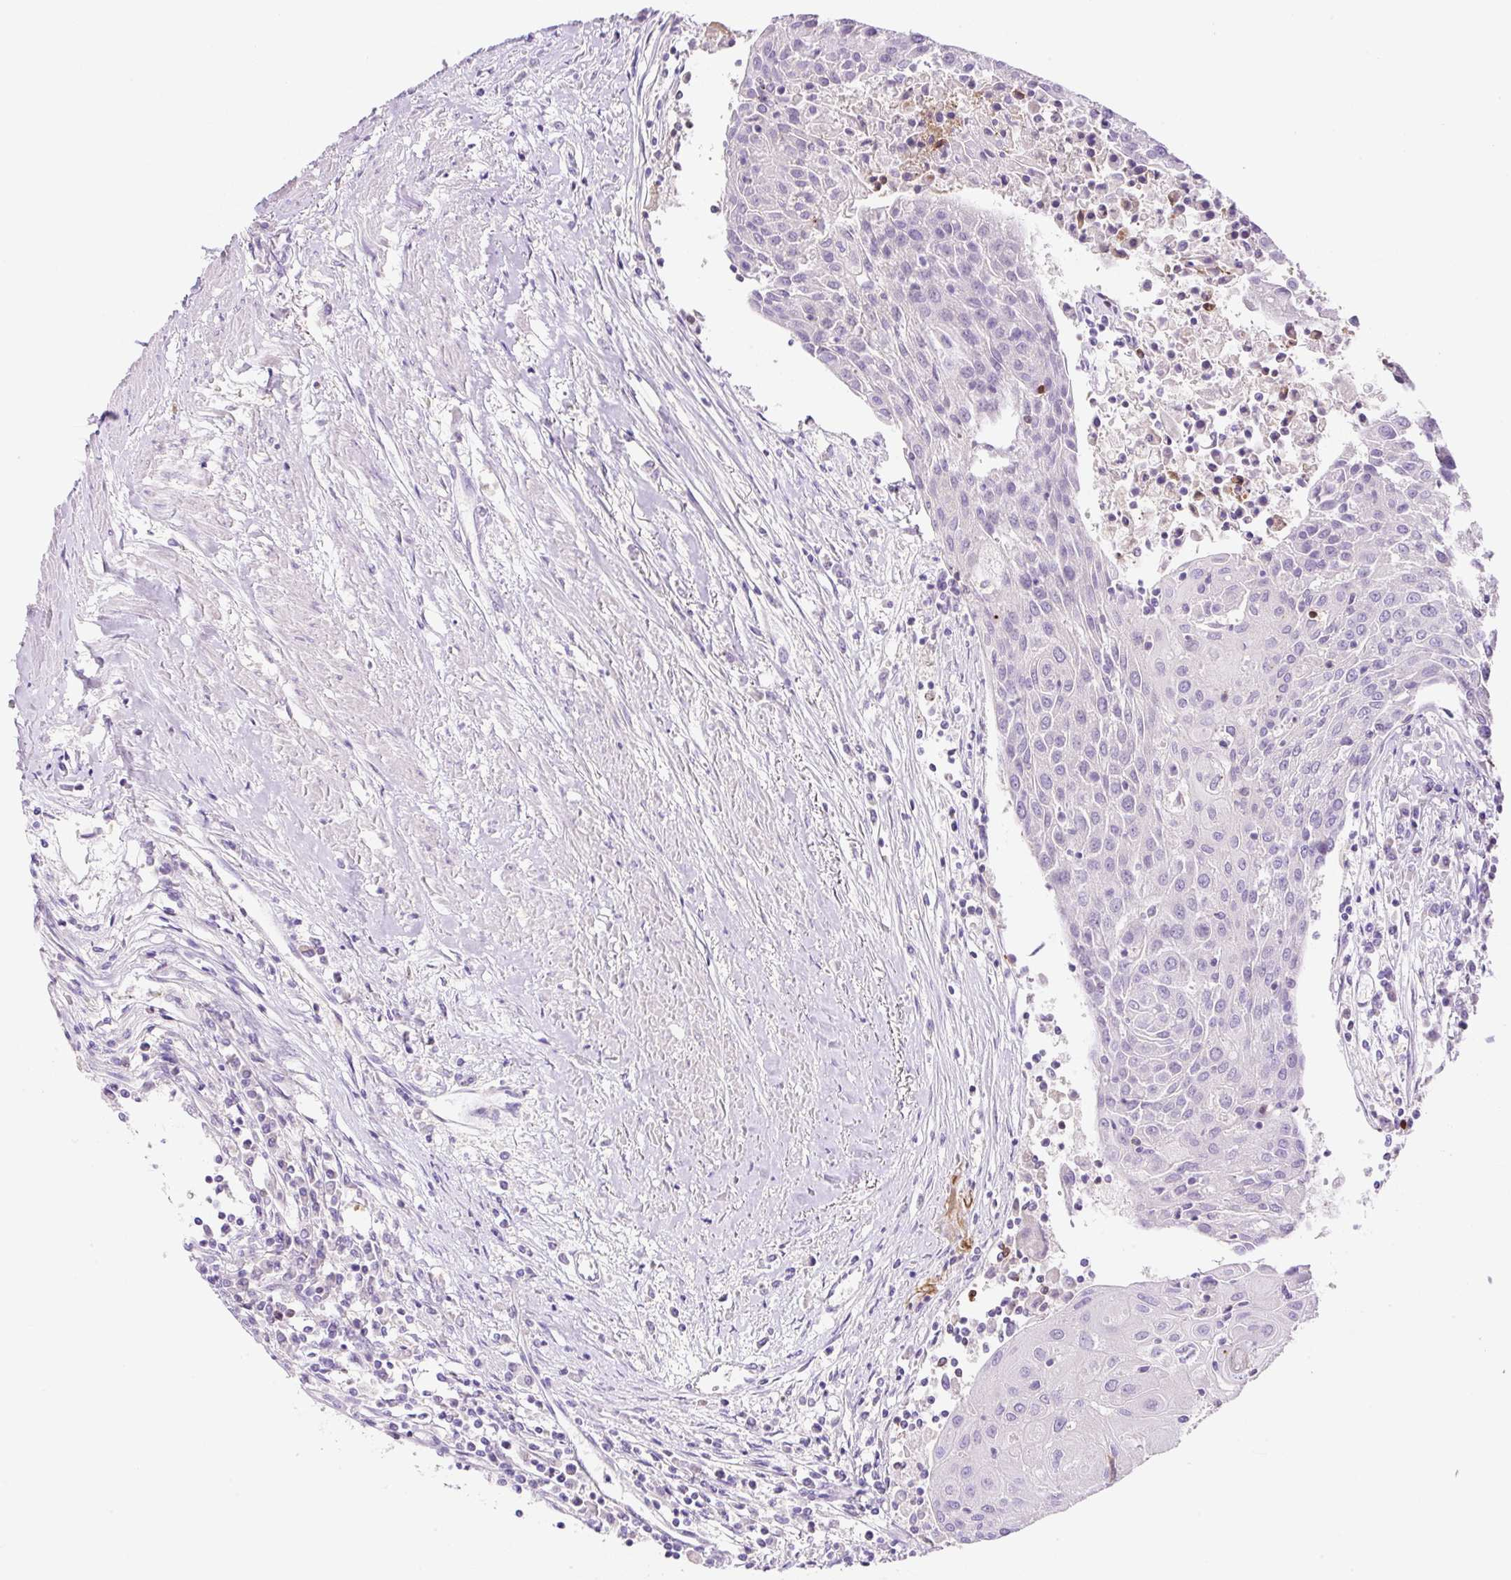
{"staining": {"intensity": "negative", "quantity": "none", "location": "none"}, "tissue": "urothelial cancer", "cell_type": "Tumor cells", "image_type": "cancer", "snomed": [{"axis": "morphology", "description": "Urothelial carcinoma, High grade"}, {"axis": "topography", "description": "Urinary bladder"}], "caption": "The photomicrograph exhibits no staining of tumor cells in urothelial carcinoma (high-grade). (Stains: DAB immunohistochemistry (IHC) with hematoxylin counter stain, Microscopy: brightfield microscopy at high magnification).", "gene": "NDST3", "patient": {"sex": "female", "age": 85}}